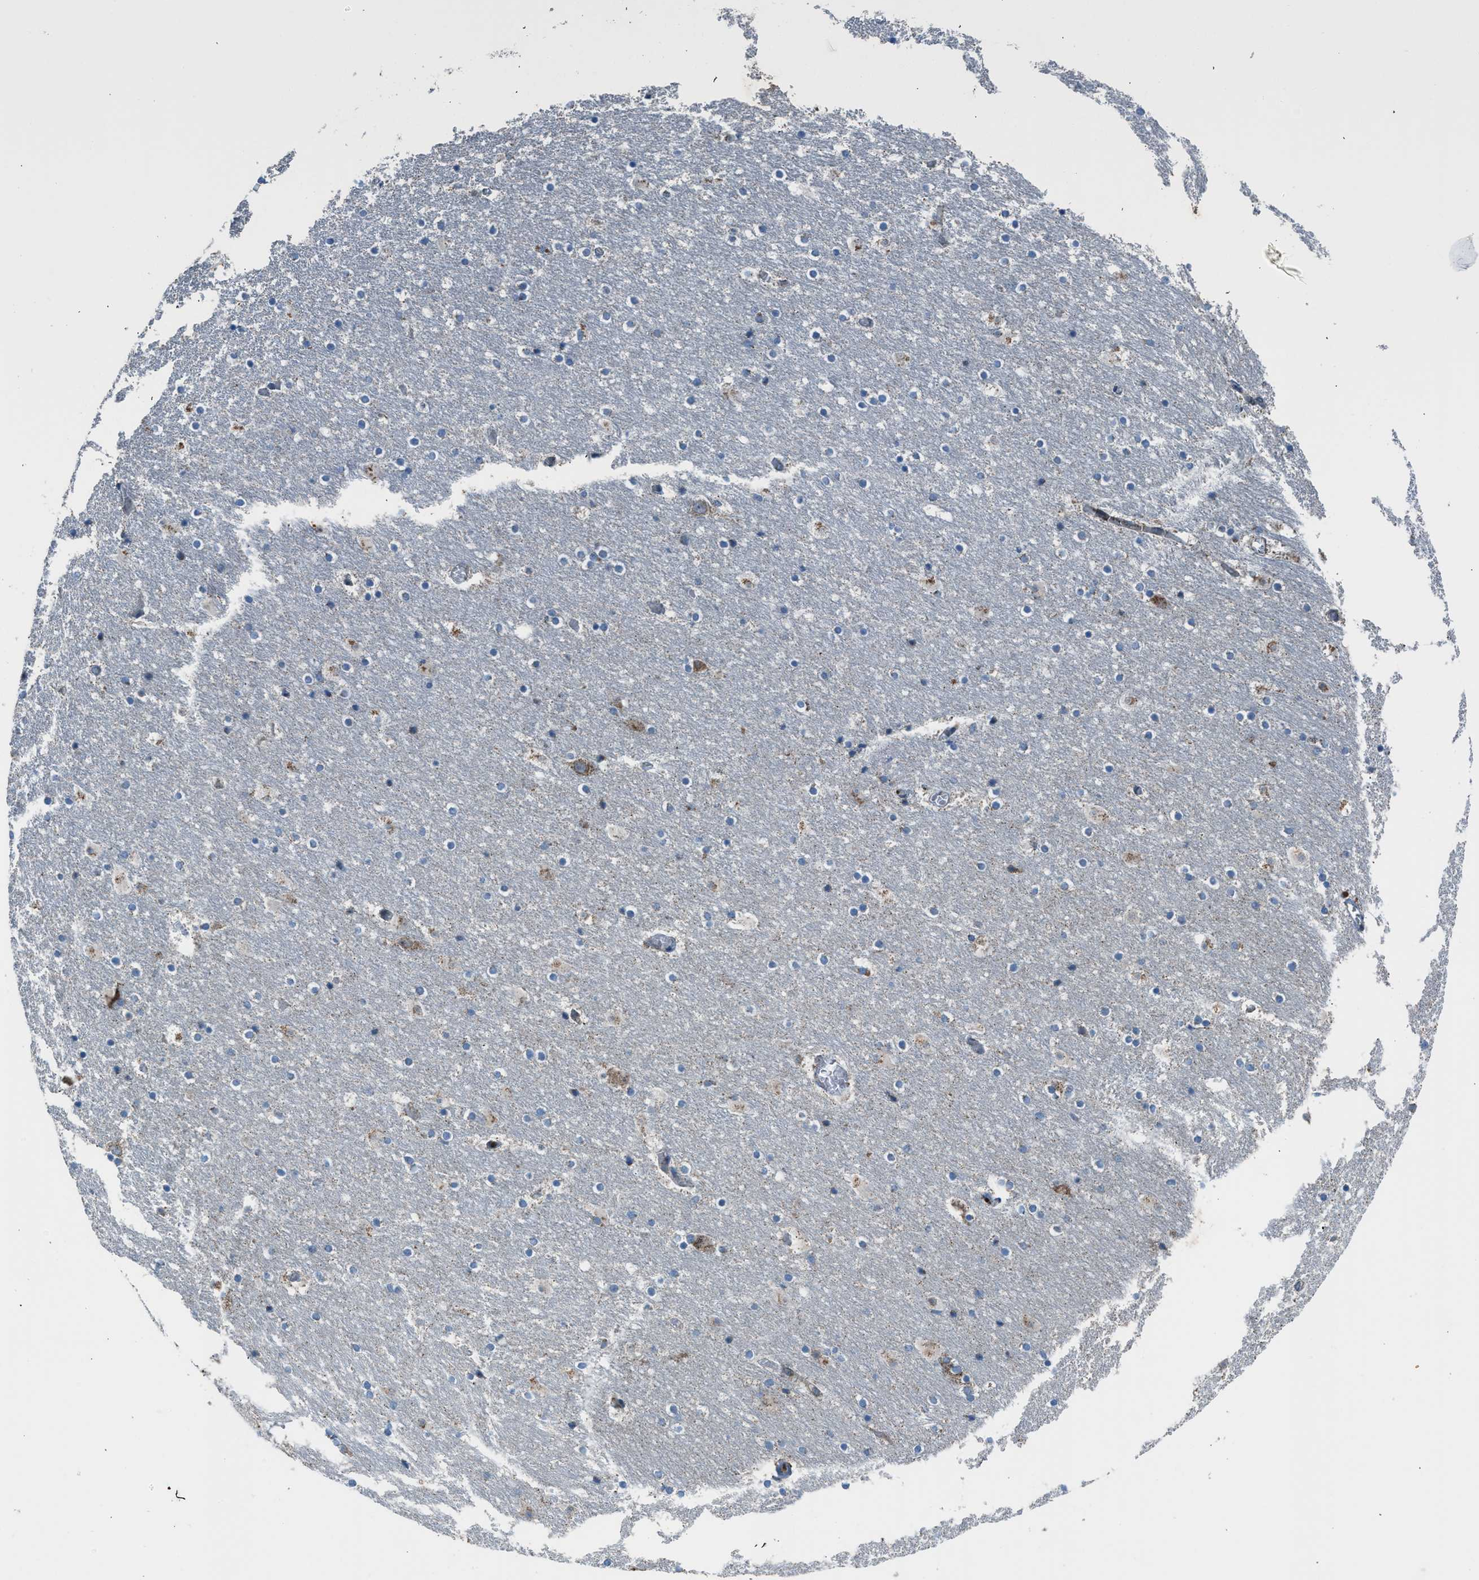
{"staining": {"intensity": "weak", "quantity": "<25%", "location": "cytoplasmic/membranous"}, "tissue": "hippocampus", "cell_type": "Glial cells", "image_type": "normal", "snomed": [{"axis": "morphology", "description": "Normal tissue, NOS"}, {"axis": "topography", "description": "Hippocampus"}], "caption": "Normal hippocampus was stained to show a protein in brown. There is no significant positivity in glial cells.", "gene": "LMBR1", "patient": {"sex": "male", "age": 45}}